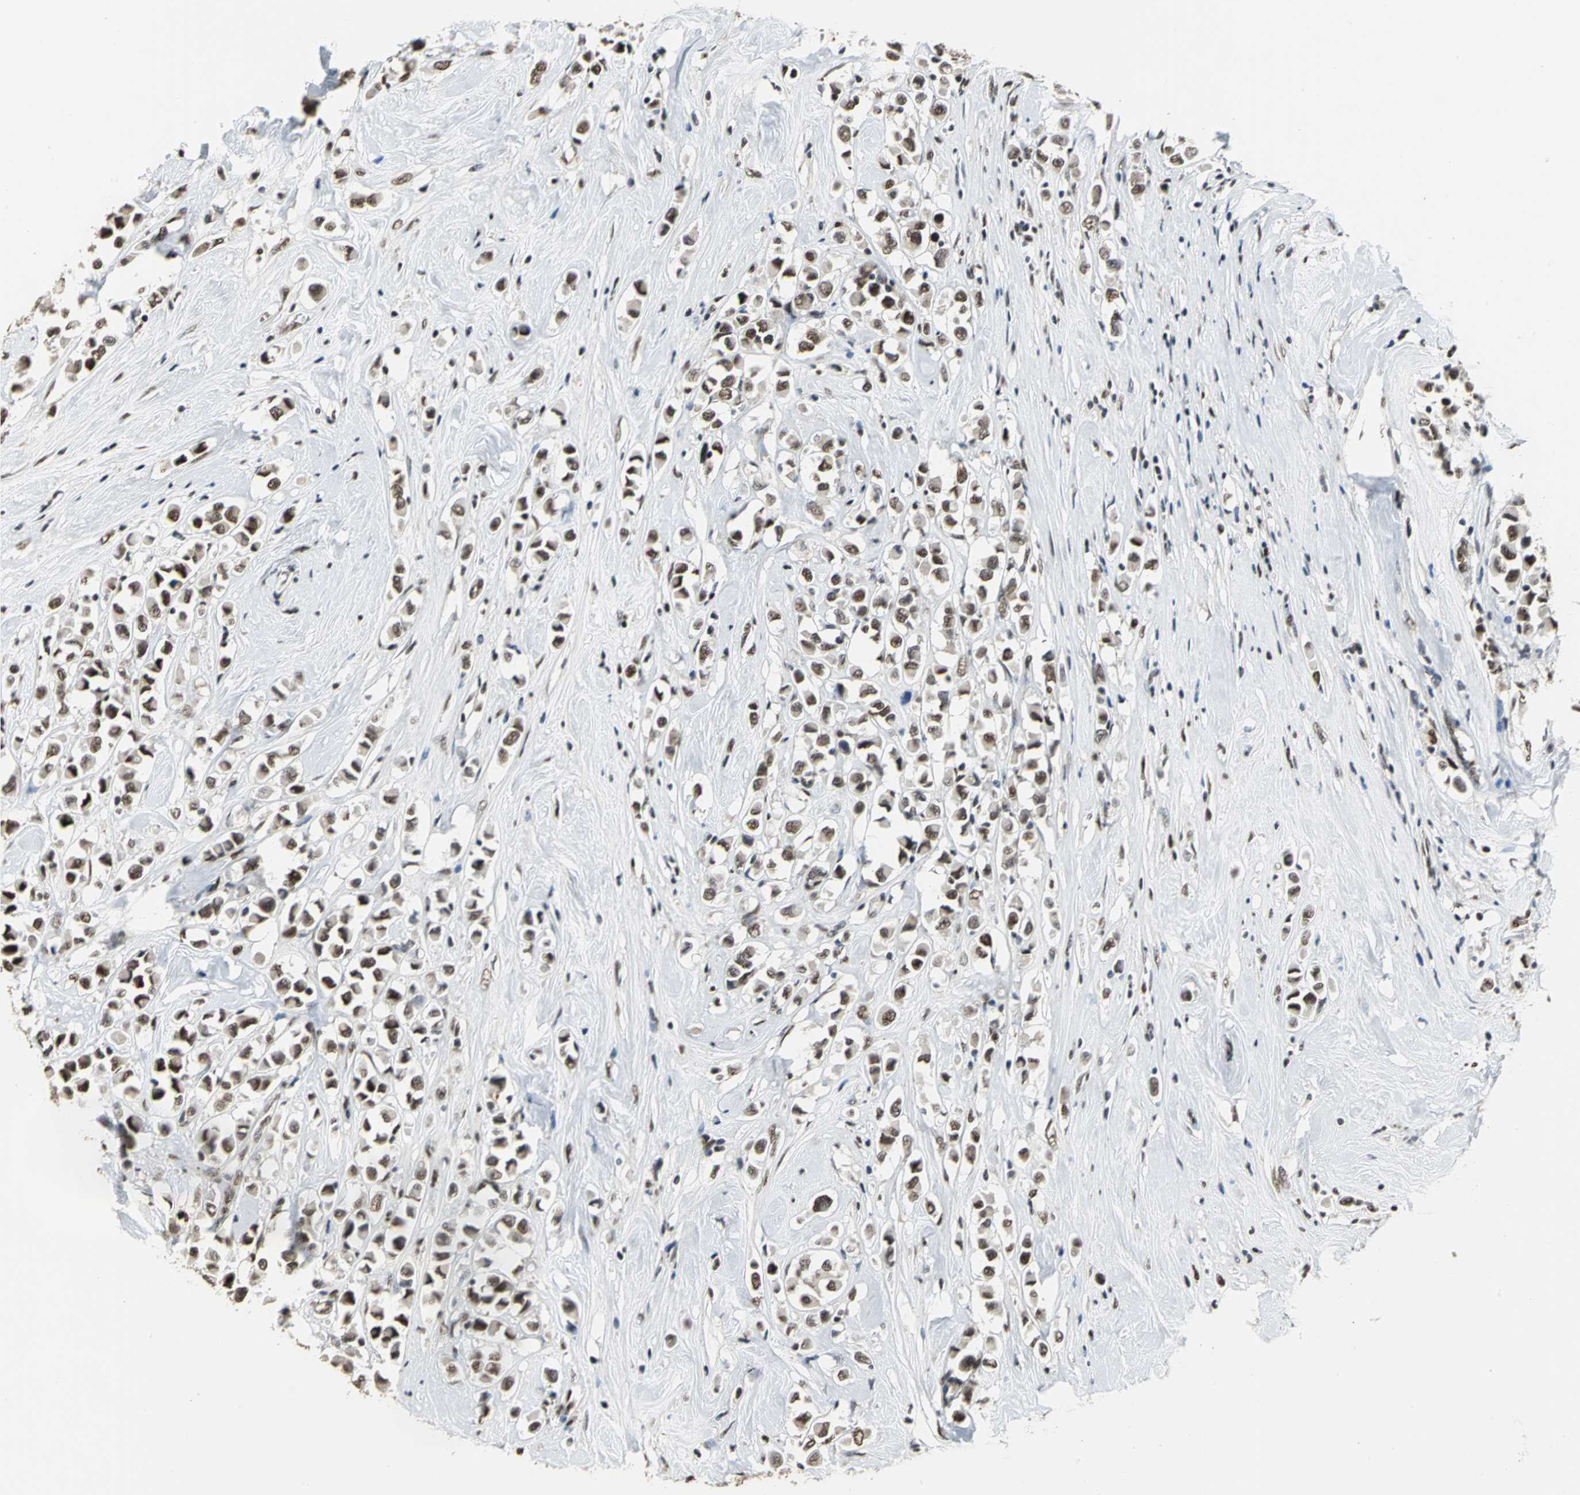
{"staining": {"intensity": "strong", "quantity": ">75%", "location": "nuclear"}, "tissue": "breast cancer", "cell_type": "Tumor cells", "image_type": "cancer", "snomed": [{"axis": "morphology", "description": "Duct carcinoma"}, {"axis": "topography", "description": "Breast"}], "caption": "There is high levels of strong nuclear staining in tumor cells of breast intraductal carcinoma, as demonstrated by immunohistochemical staining (brown color).", "gene": "CCDC88C", "patient": {"sex": "female", "age": 61}}